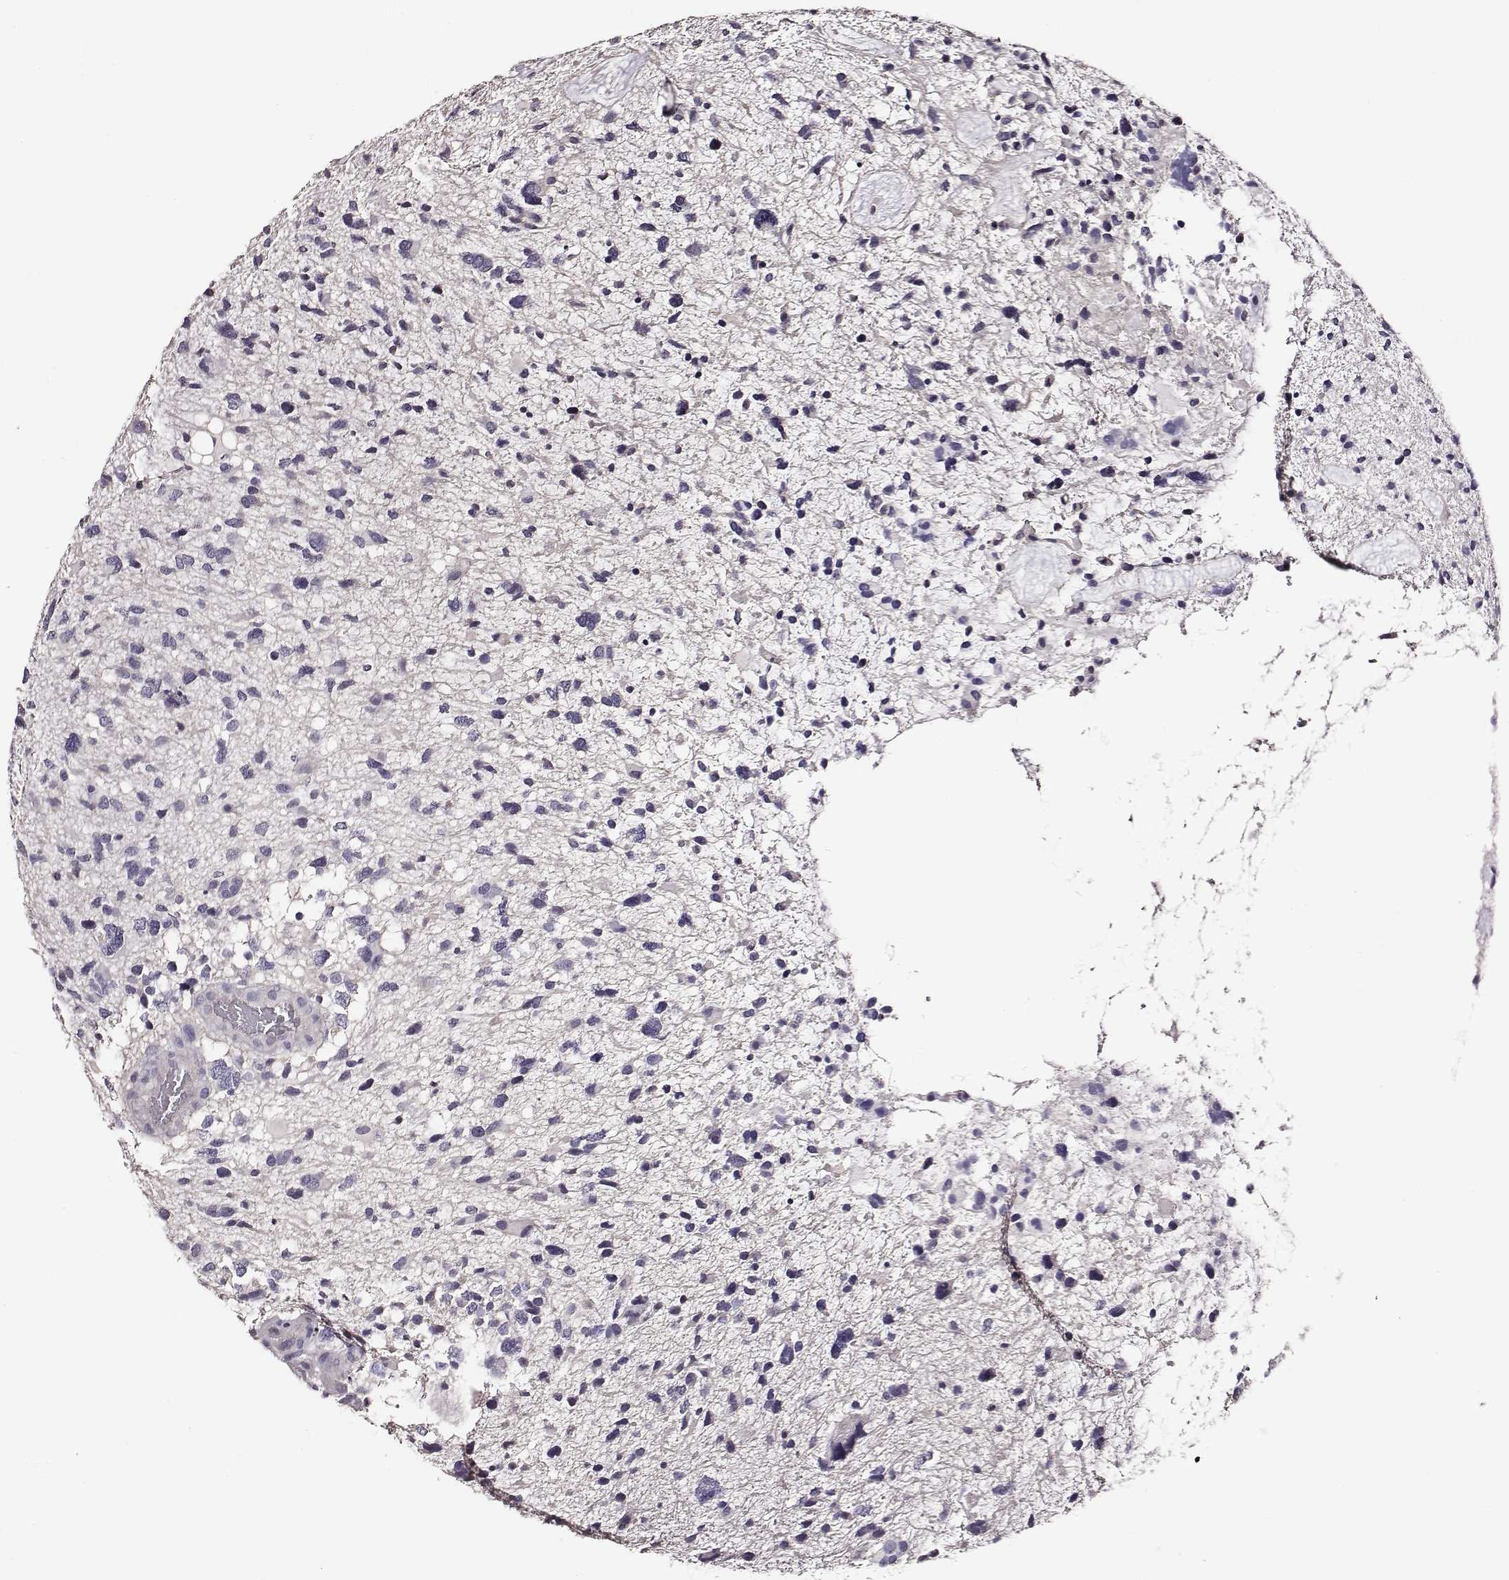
{"staining": {"intensity": "negative", "quantity": "none", "location": "none"}, "tissue": "glioma", "cell_type": "Tumor cells", "image_type": "cancer", "snomed": [{"axis": "morphology", "description": "Glioma, malignant, High grade"}, {"axis": "topography", "description": "Brain"}], "caption": "Tumor cells show no significant protein staining in high-grade glioma (malignant). (DAB IHC, high magnification).", "gene": "AADAT", "patient": {"sex": "female", "age": 11}}